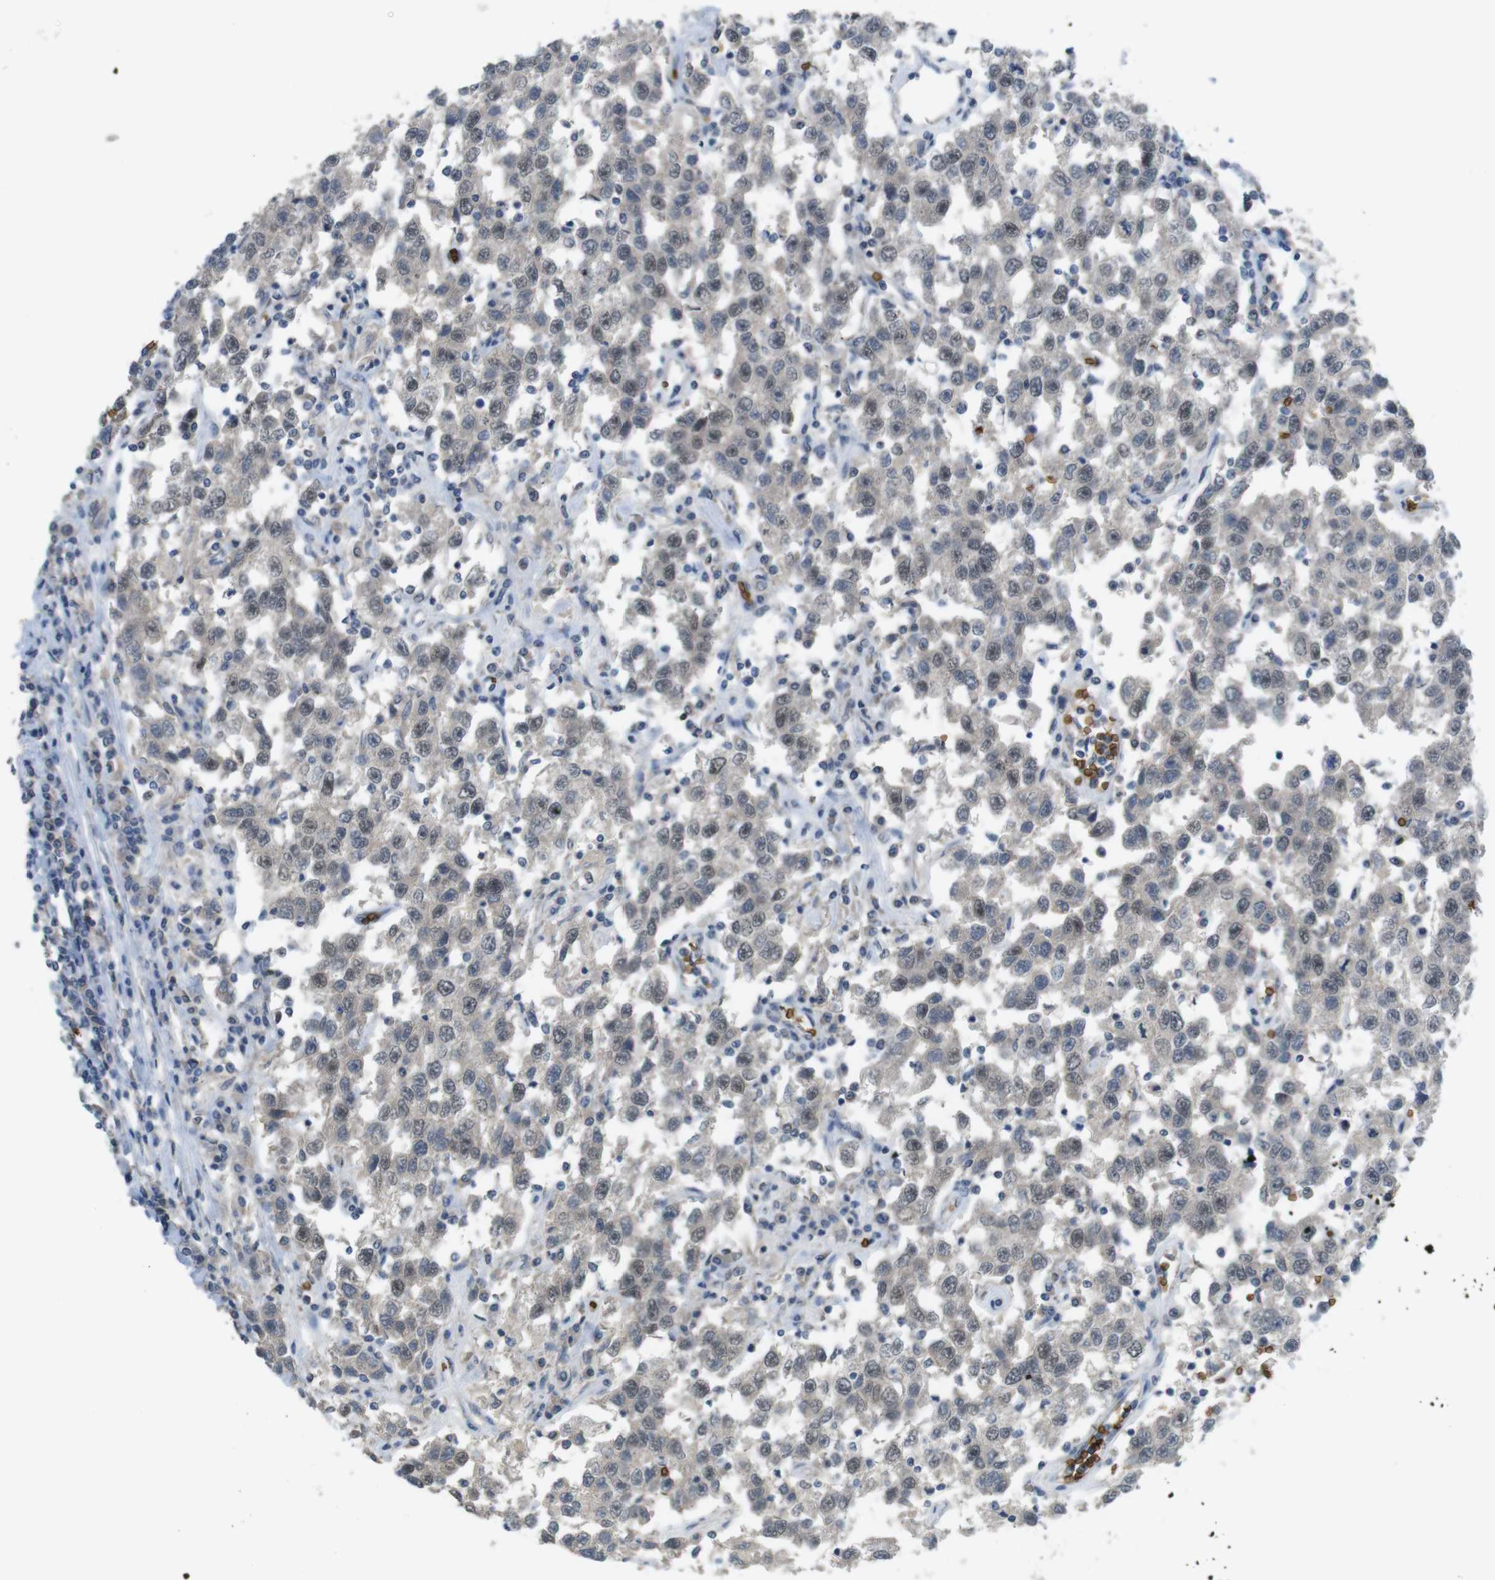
{"staining": {"intensity": "weak", "quantity": "<25%", "location": "nuclear"}, "tissue": "testis cancer", "cell_type": "Tumor cells", "image_type": "cancer", "snomed": [{"axis": "morphology", "description": "Seminoma, NOS"}, {"axis": "topography", "description": "Testis"}], "caption": "High power microscopy photomicrograph of an IHC micrograph of testis seminoma, revealing no significant positivity in tumor cells.", "gene": "GYPA", "patient": {"sex": "male", "age": 41}}